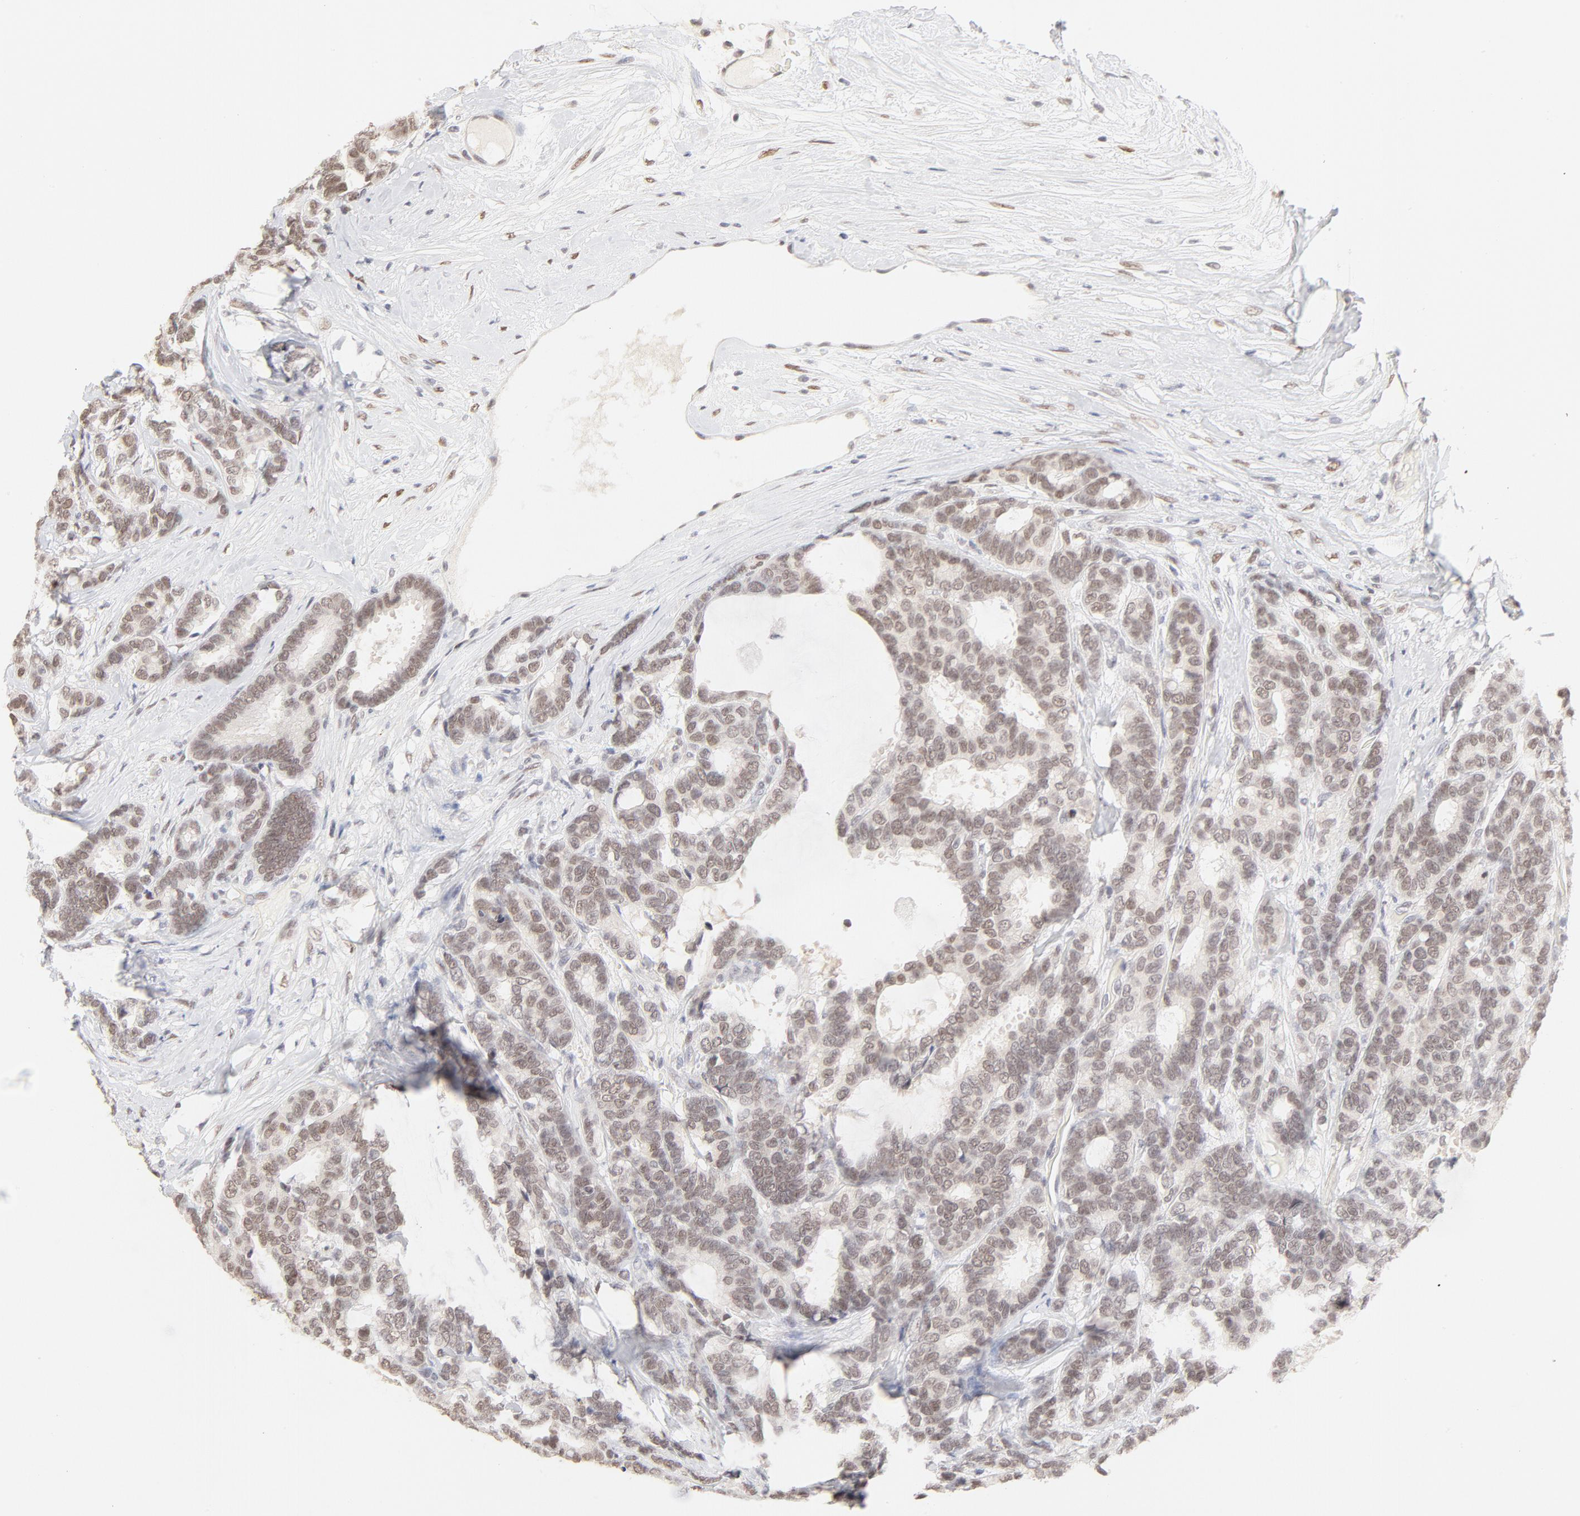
{"staining": {"intensity": "weak", "quantity": ">75%", "location": "nuclear"}, "tissue": "breast cancer", "cell_type": "Tumor cells", "image_type": "cancer", "snomed": [{"axis": "morphology", "description": "Duct carcinoma"}, {"axis": "topography", "description": "Breast"}], "caption": "Tumor cells exhibit low levels of weak nuclear staining in approximately >75% of cells in breast invasive ductal carcinoma.", "gene": "PBX3", "patient": {"sex": "female", "age": 87}}